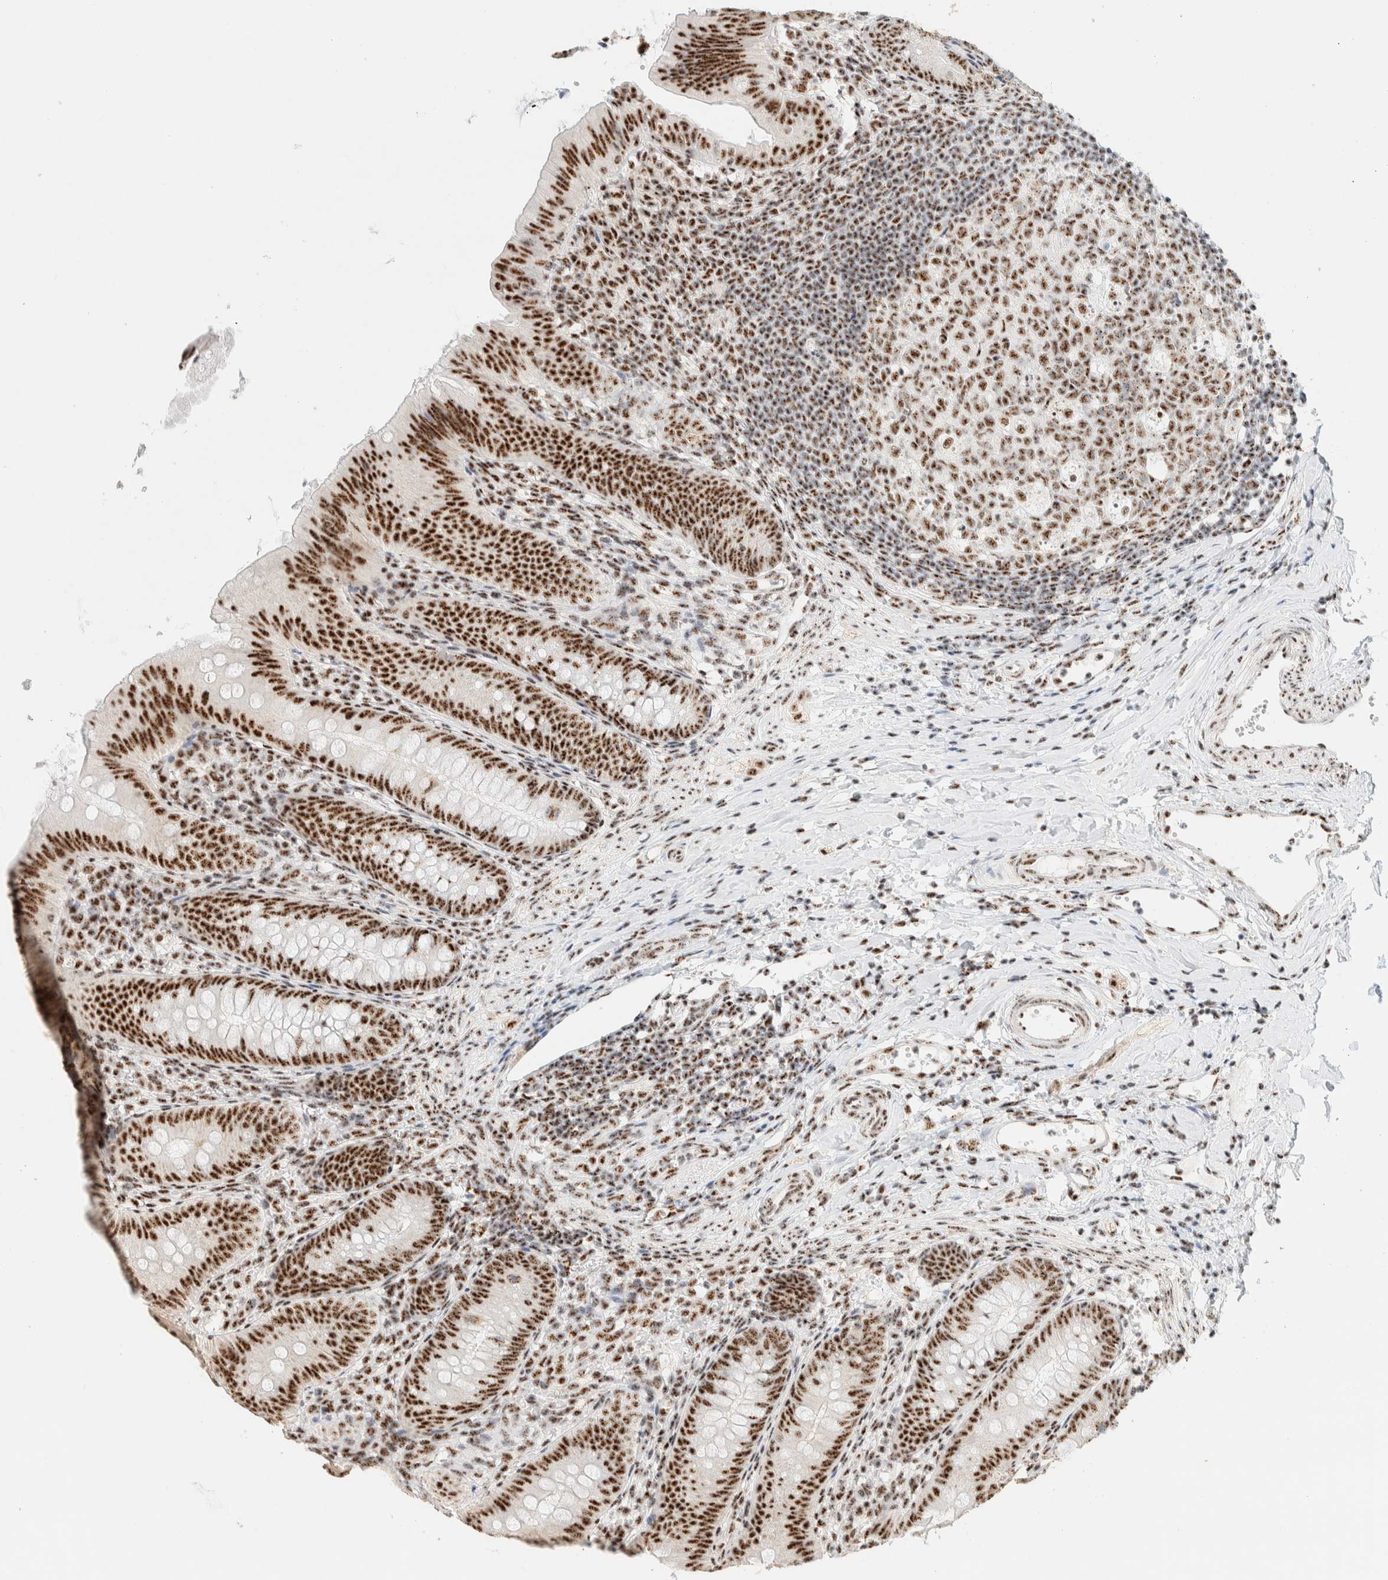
{"staining": {"intensity": "strong", "quantity": ">75%", "location": "nuclear"}, "tissue": "appendix", "cell_type": "Glandular cells", "image_type": "normal", "snomed": [{"axis": "morphology", "description": "Normal tissue, NOS"}, {"axis": "topography", "description": "Appendix"}], "caption": "Strong nuclear protein expression is present in approximately >75% of glandular cells in appendix. The protein is stained brown, and the nuclei are stained in blue (DAB IHC with brightfield microscopy, high magnification).", "gene": "SON", "patient": {"sex": "male", "age": 1}}